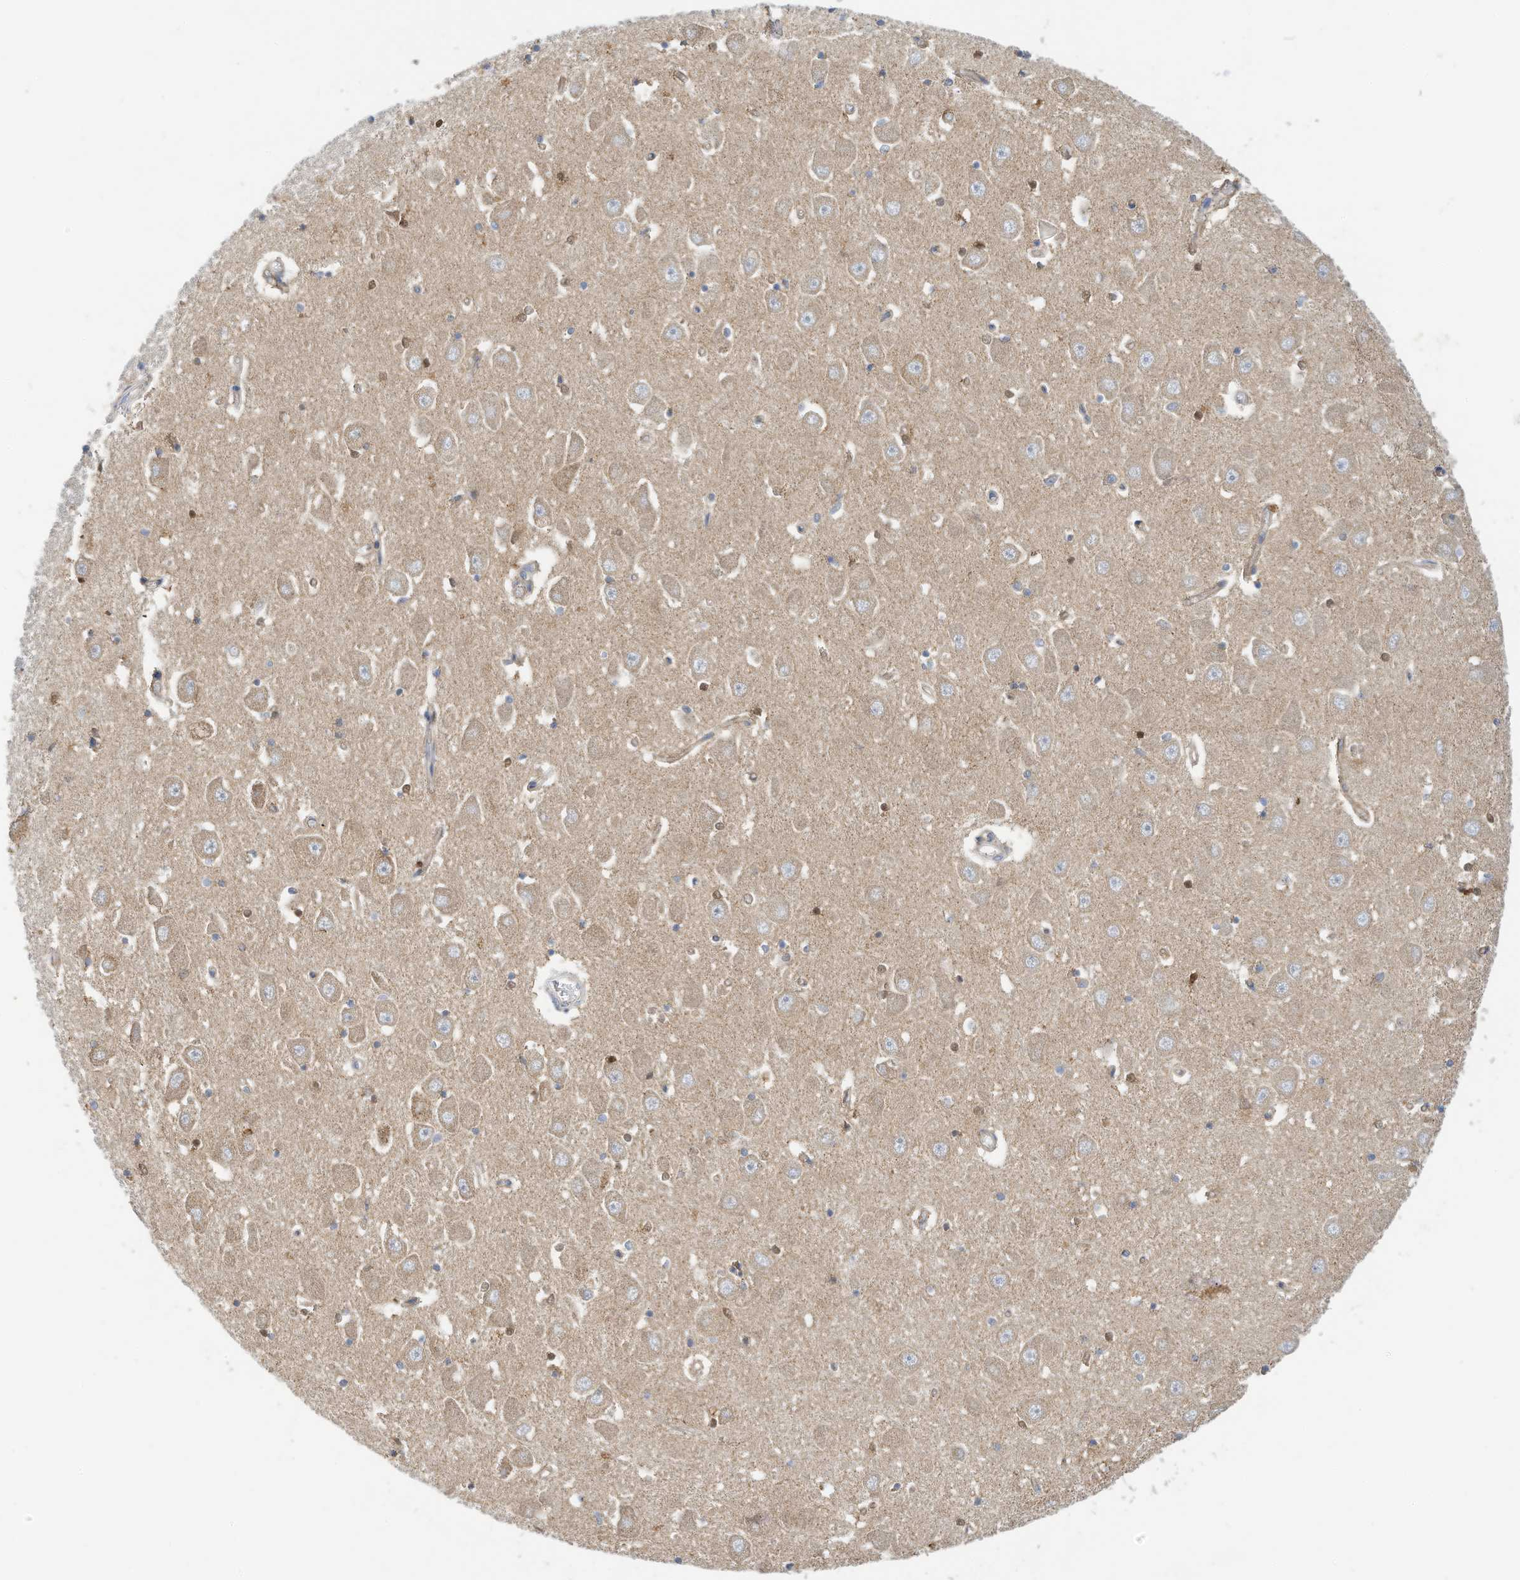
{"staining": {"intensity": "weak", "quantity": "<25%", "location": "cytoplasmic/membranous"}, "tissue": "hippocampus", "cell_type": "Glial cells", "image_type": "normal", "snomed": [{"axis": "morphology", "description": "Normal tissue, NOS"}, {"axis": "topography", "description": "Hippocampus"}], "caption": "Normal hippocampus was stained to show a protein in brown. There is no significant expression in glial cells.", "gene": "RHOH", "patient": {"sex": "male", "age": 70}}